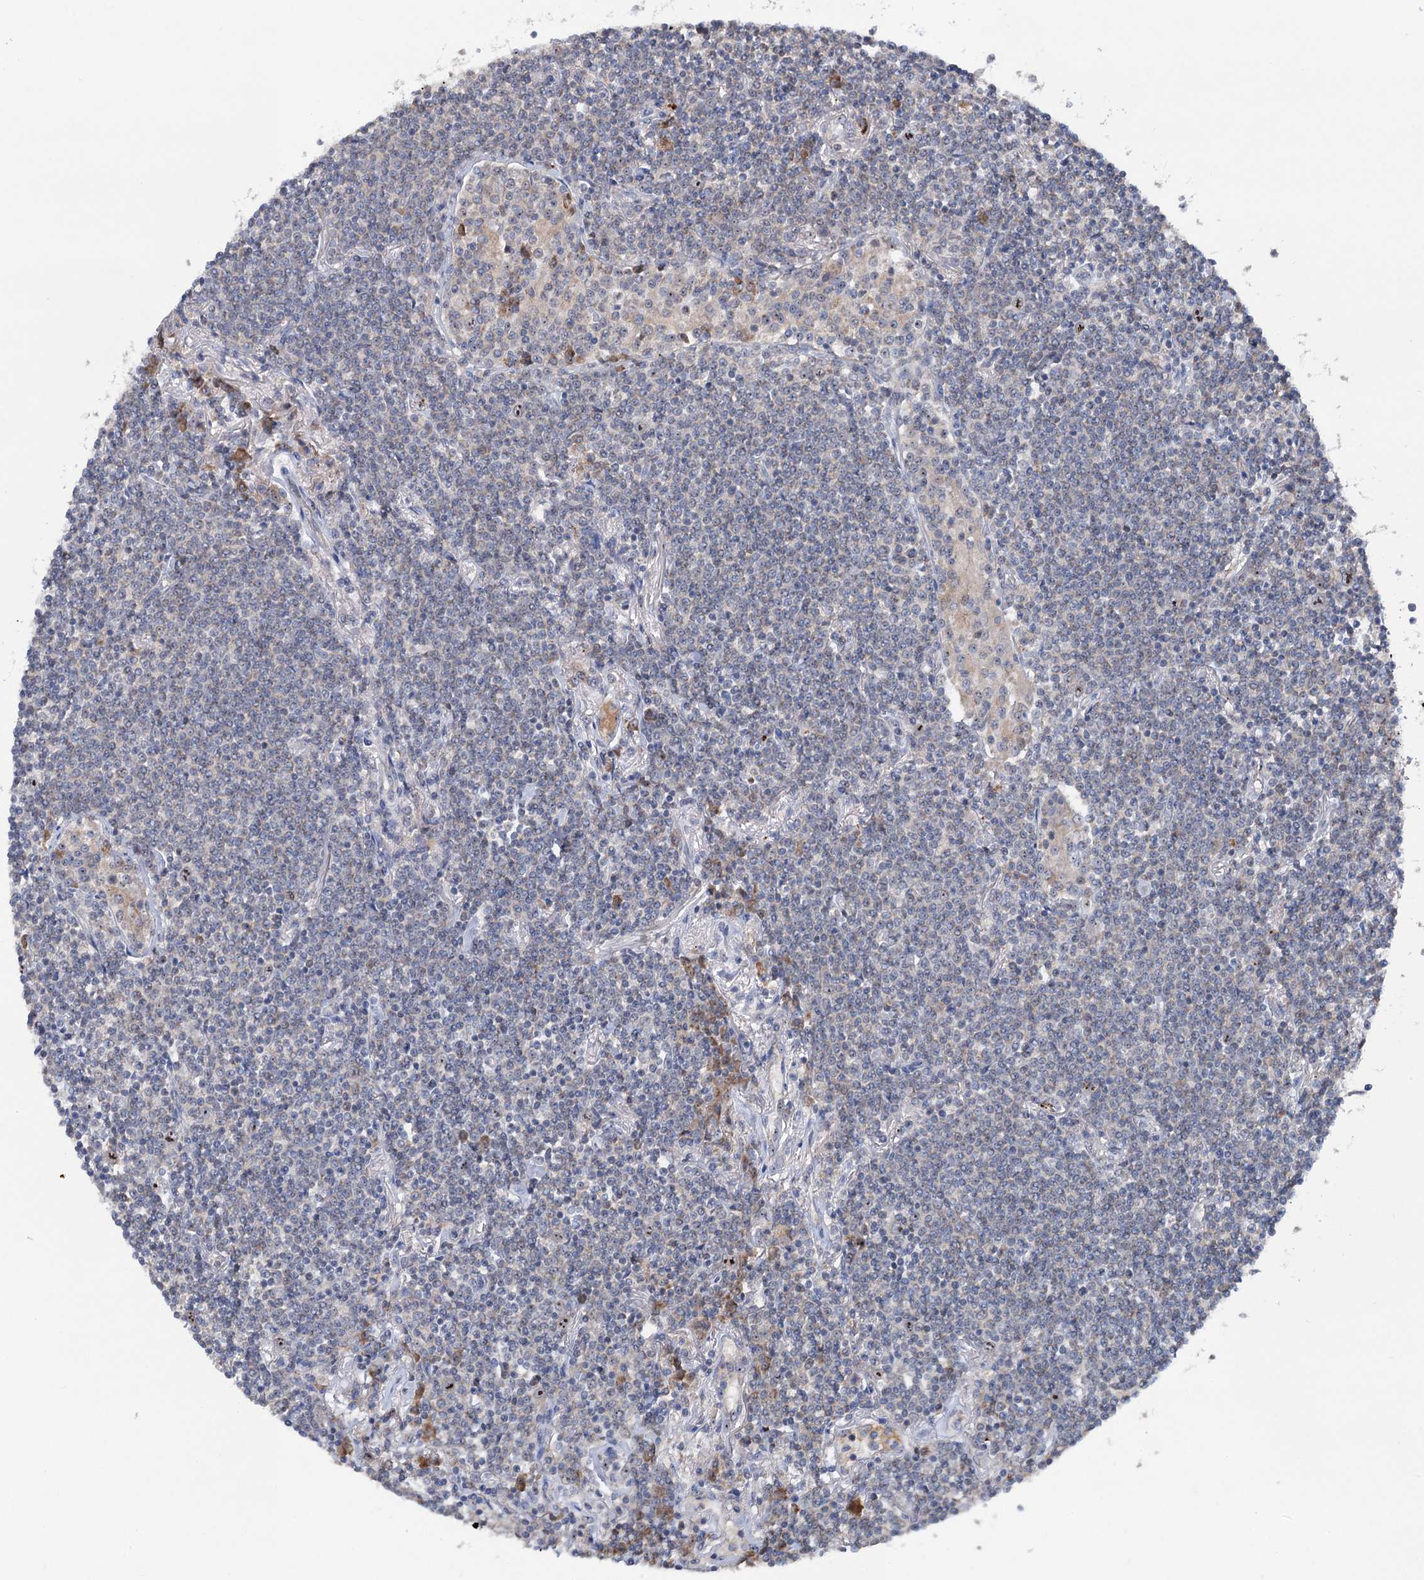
{"staining": {"intensity": "moderate", "quantity": "<25%", "location": "cytoplasmic/membranous"}, "tissue": "lymphoma", "cell_type": "Tumor cells", "image_type": "cancer", "snomed": [{"axis": "morphology", "description": "Malignant lymphoma, non-Hodgkin's type, Low grade"}, {"axis": "topography", "description": "Lung"}], "caption": "Moderate cytoplasmic/membranous protein positivity is appreciated in about <25% of tumor cells in malignant lymphoma, non-Hodgkin's type (low-grade). (brown staining indicates protein expression, while blue staining denotes nuclei).", "gene": "HTR3B", "patient": {"sex": "female", "age": 71}}